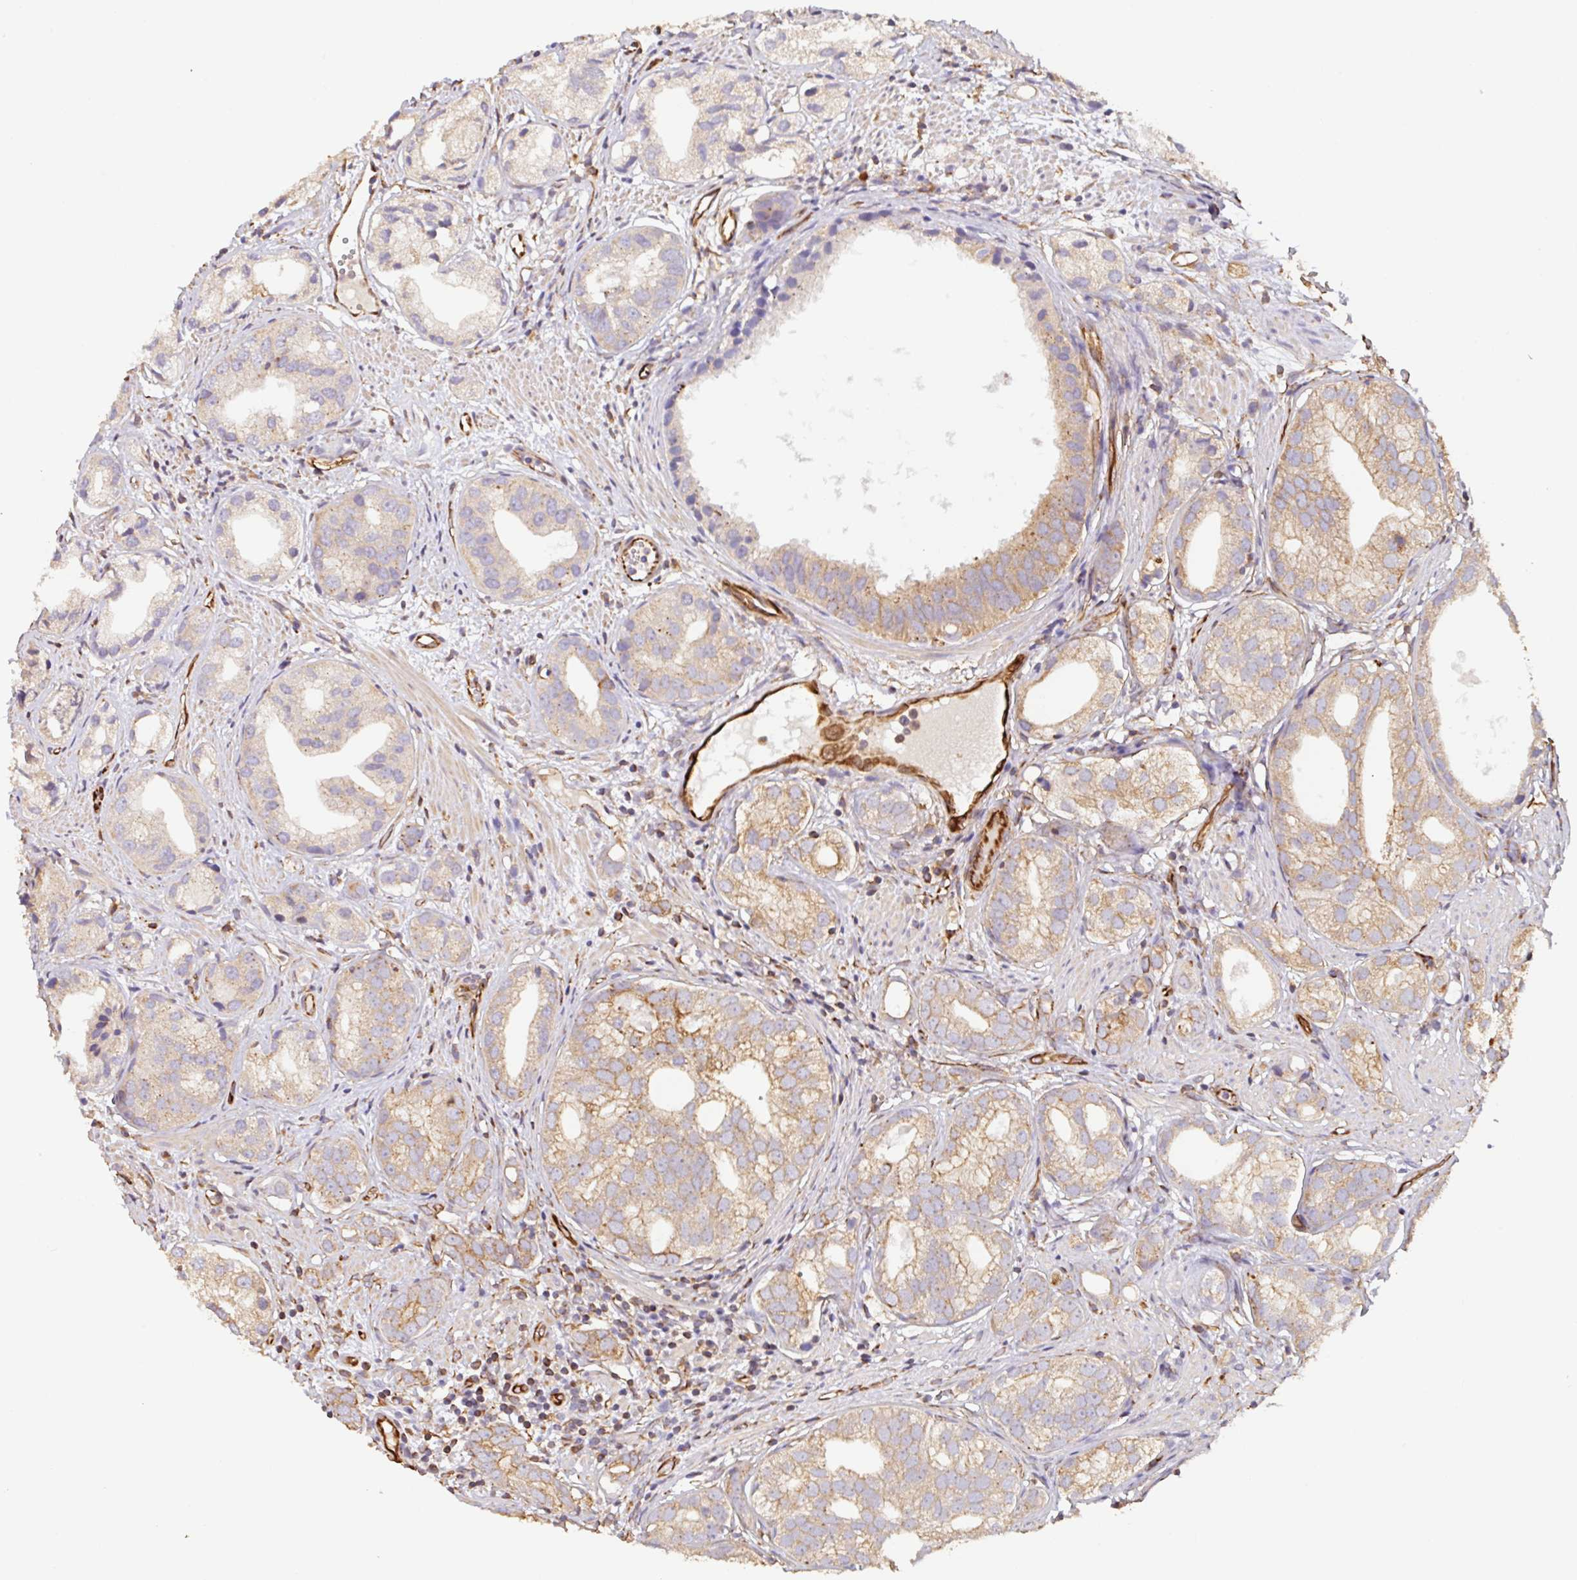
{"staining": {"intensity": "moderate", "quantity": "25%-75%", "location": "cytoplasmic/membranous"}, "tissue": "prostate cancer", "cell_type": "Tumor cells", "image_type": "cancer", "snomed": [{"axis": "morphology", "description": "Adenocarcinoma, High grade"}, {"axis": "topography", "description": "Prostate"}], "caption": "DAB (3,3'-diaminobenzidine) immunohistochemical staining of human adenocarcinoma (high-grade) (prostate) shows moderate cytoplasmic/membranous protein staining in approximately 25%-75% of tumor cells.", "gene": "ZNF790", "patient": {"sex": "male", "age": 82}}